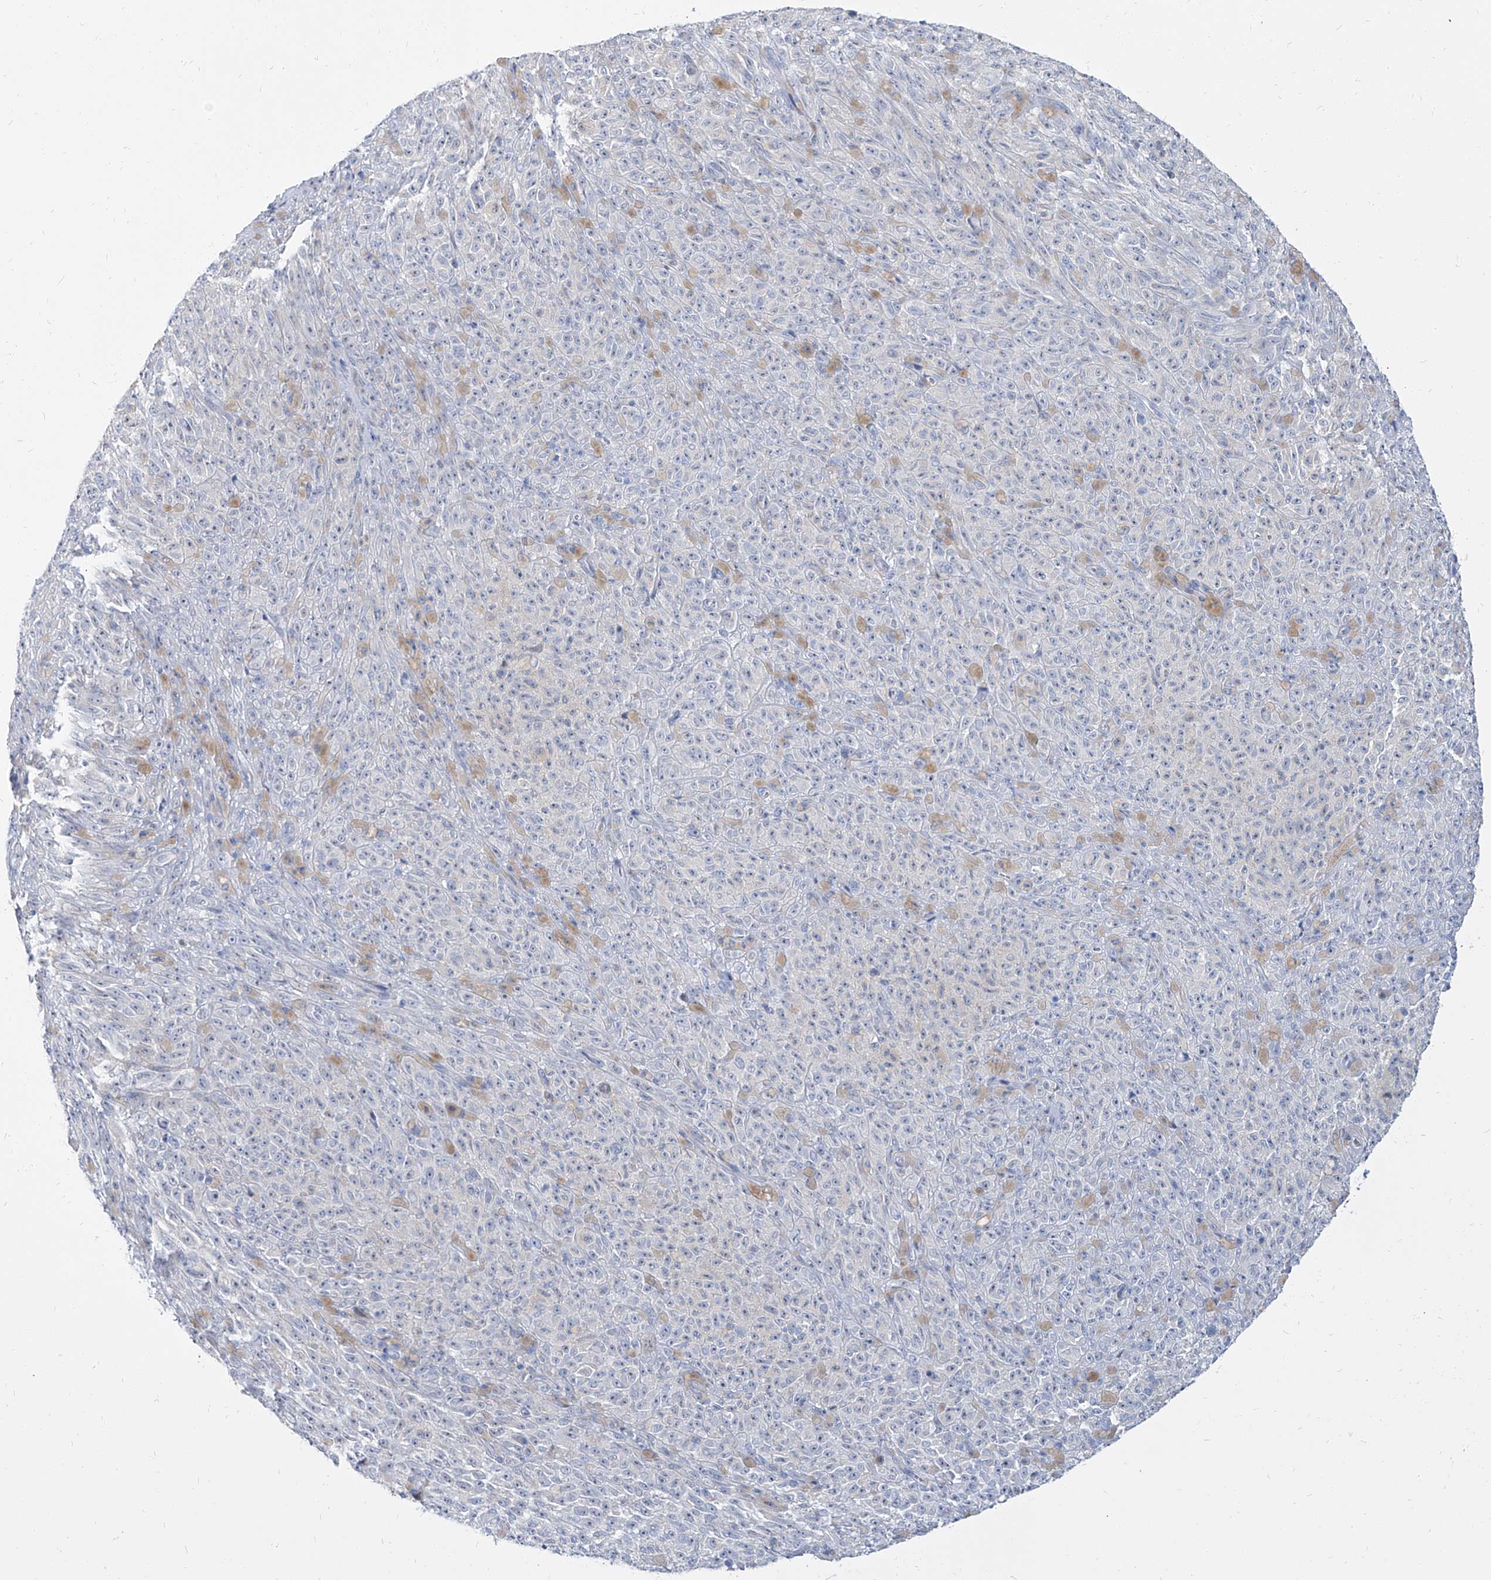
{"staining": {"intensity": "negative", "quantity": "none", "location": "none"}, "tissue": "melanoma", "cell_type": "Tumor cells", "image_type": "cancer", "snomed": [{"axis": "morphology", "description": "Malignant melanoma, NOS"}, {"axis": "topography", "description": "Skin"}], "caption": "The micrograph exhibits no significant staining in tumor cells of melanoma. (IHC, brightfield microscopy, high magnification).", "gene": "TXLNB", "patient": {"sex": "female", "age": 82}}